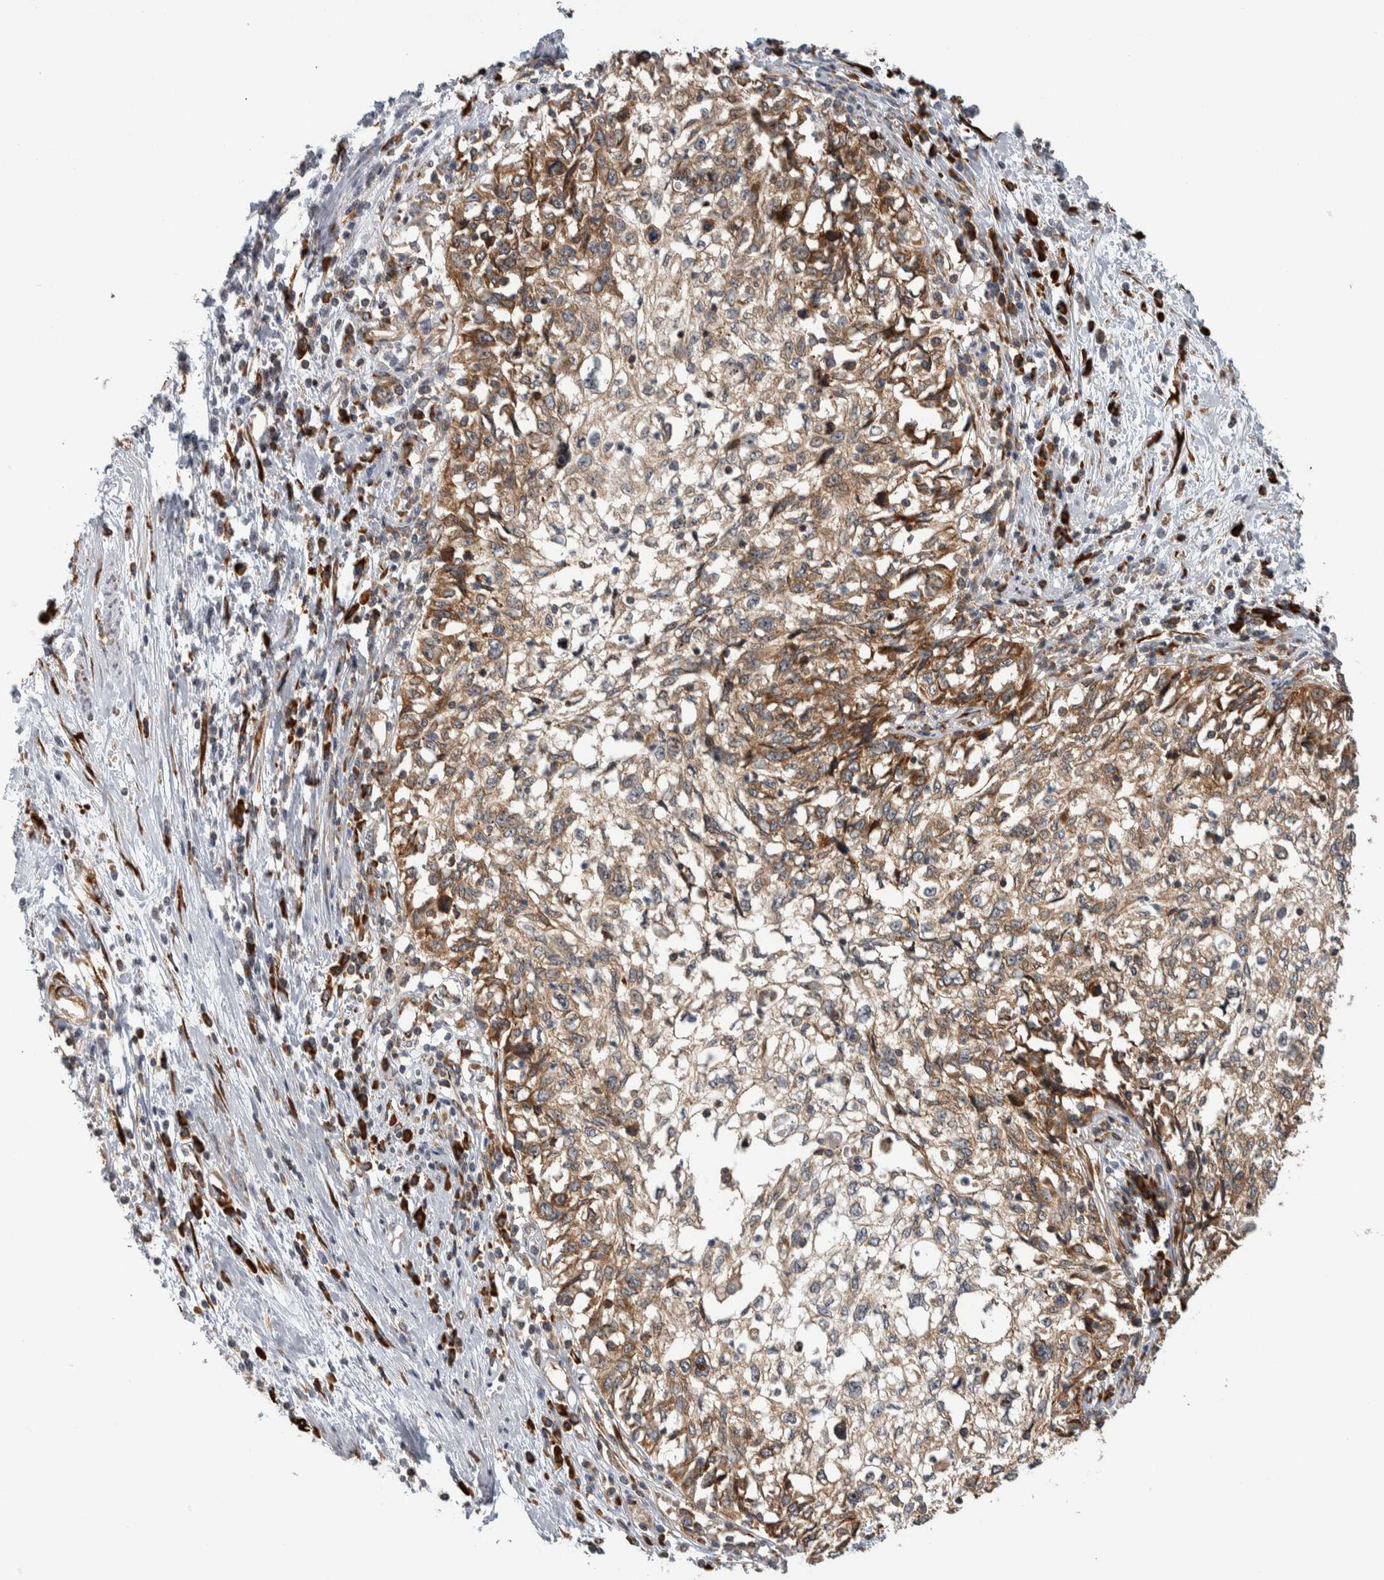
{"staining": {"intensity": "moderate", "quantity": ">75%", "location": "cytoplasmic/membranous"}, "tissue": "cervical cancer", "cell_type": "Tumor cells", "image_type": "cancer", "snomed": [{"axis": "morphology", "description": "Squamous cell carcinoma, NOS"}, {"axis": "topography", "description": "Cervix"}], "caption": "Squamous cell carcinoma (cervical) stained with DAB immunohistochemistry (IHC) demonstrates medium levels of moderate cytoplasmic/membranous staining in about >75% of tumor cells.", "gene": "EIF3H", "patient": {"sex": "female", "age": 57}}